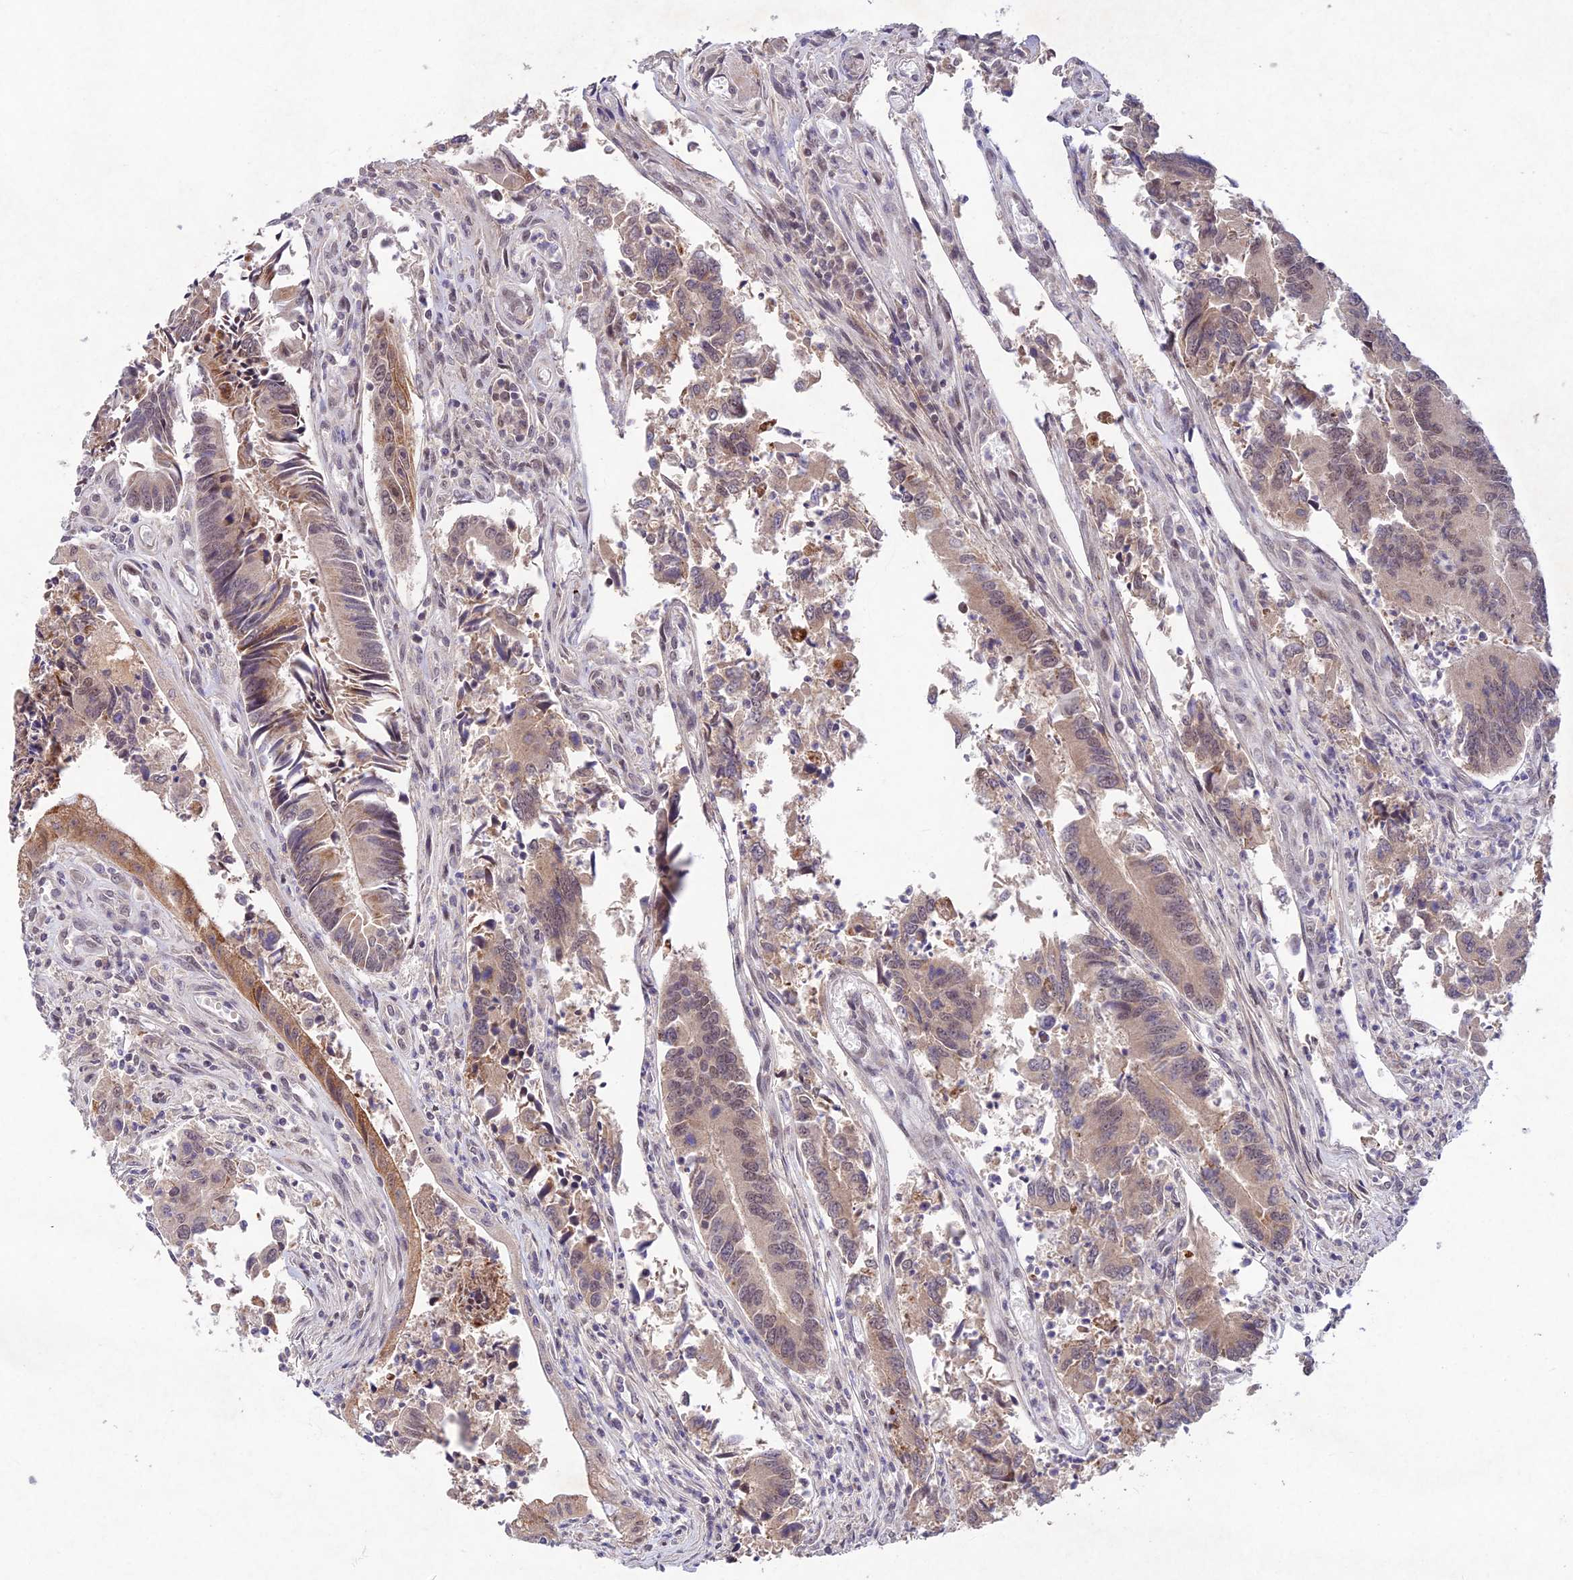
{"staining": {"intensity": "moderate", "quantity": "<25%", "location": "cytoplasmic/membranous,nuclear"}, "tissue": "colorectal cancer", "cell_type": "Tumor cells", "image_type": "cancer", "snomed": [{"axis": "morphology", "description": "Adenocarcinoma, NOS"}, {"axis": "topography", "description": "Colon"}], "caption": "Adenocarcinoma (colorectal) stained for a protein (brown) shows moderate cytoplasmic/membranous and nuclear positive expression in approximately <25% of tumor cells.", "gene": "RAVER1", "patient": {"sex": "female", "age": 67}}